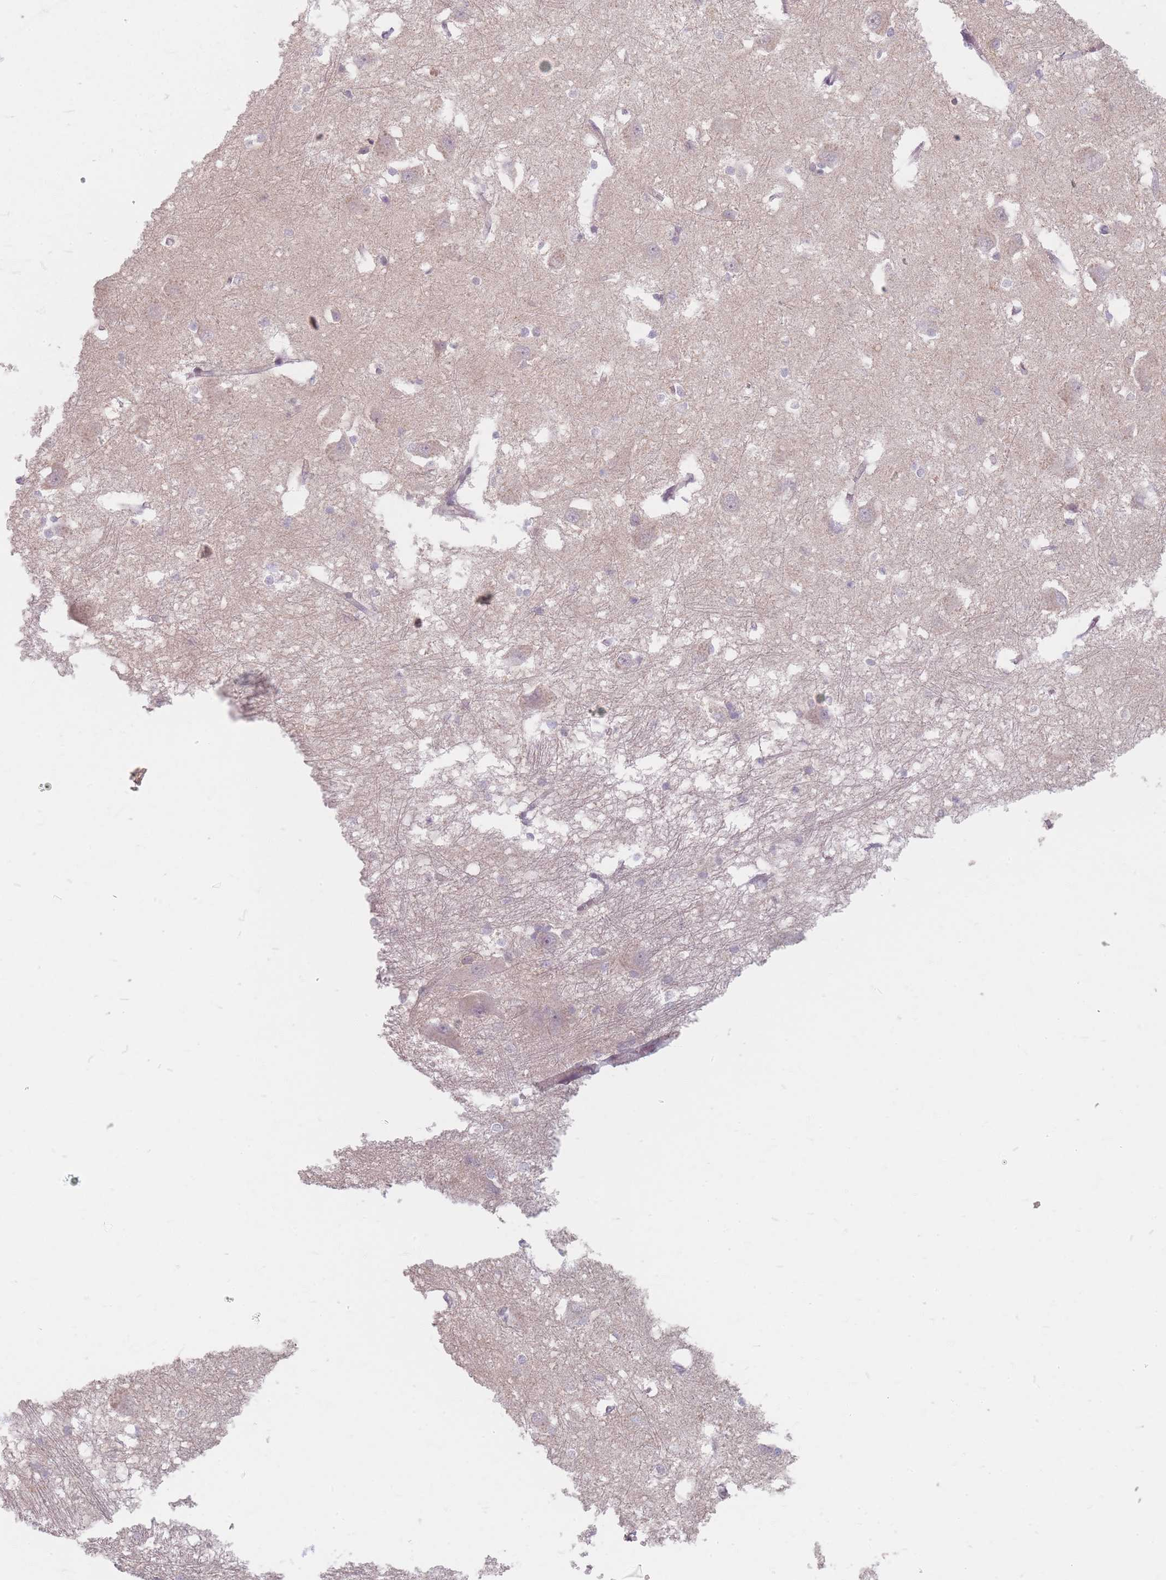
{"staining": {"intensity": "negative", "quantity": "none", "location": "none"}, "tissue": "caudate", "cell_type": "Glial cells", "image_type": "normal", "snomed": [{"axis": "morphology", "description": "Normal tissue, NOS"}, {"axis": "topography", "description": "Lateral ventricle wall"}], "caption": "Protein analysis of benign caudate displays no significant expression in glial cells.", "gene": "GABRA6", "patient": {"sex": "male", "age": 37}}